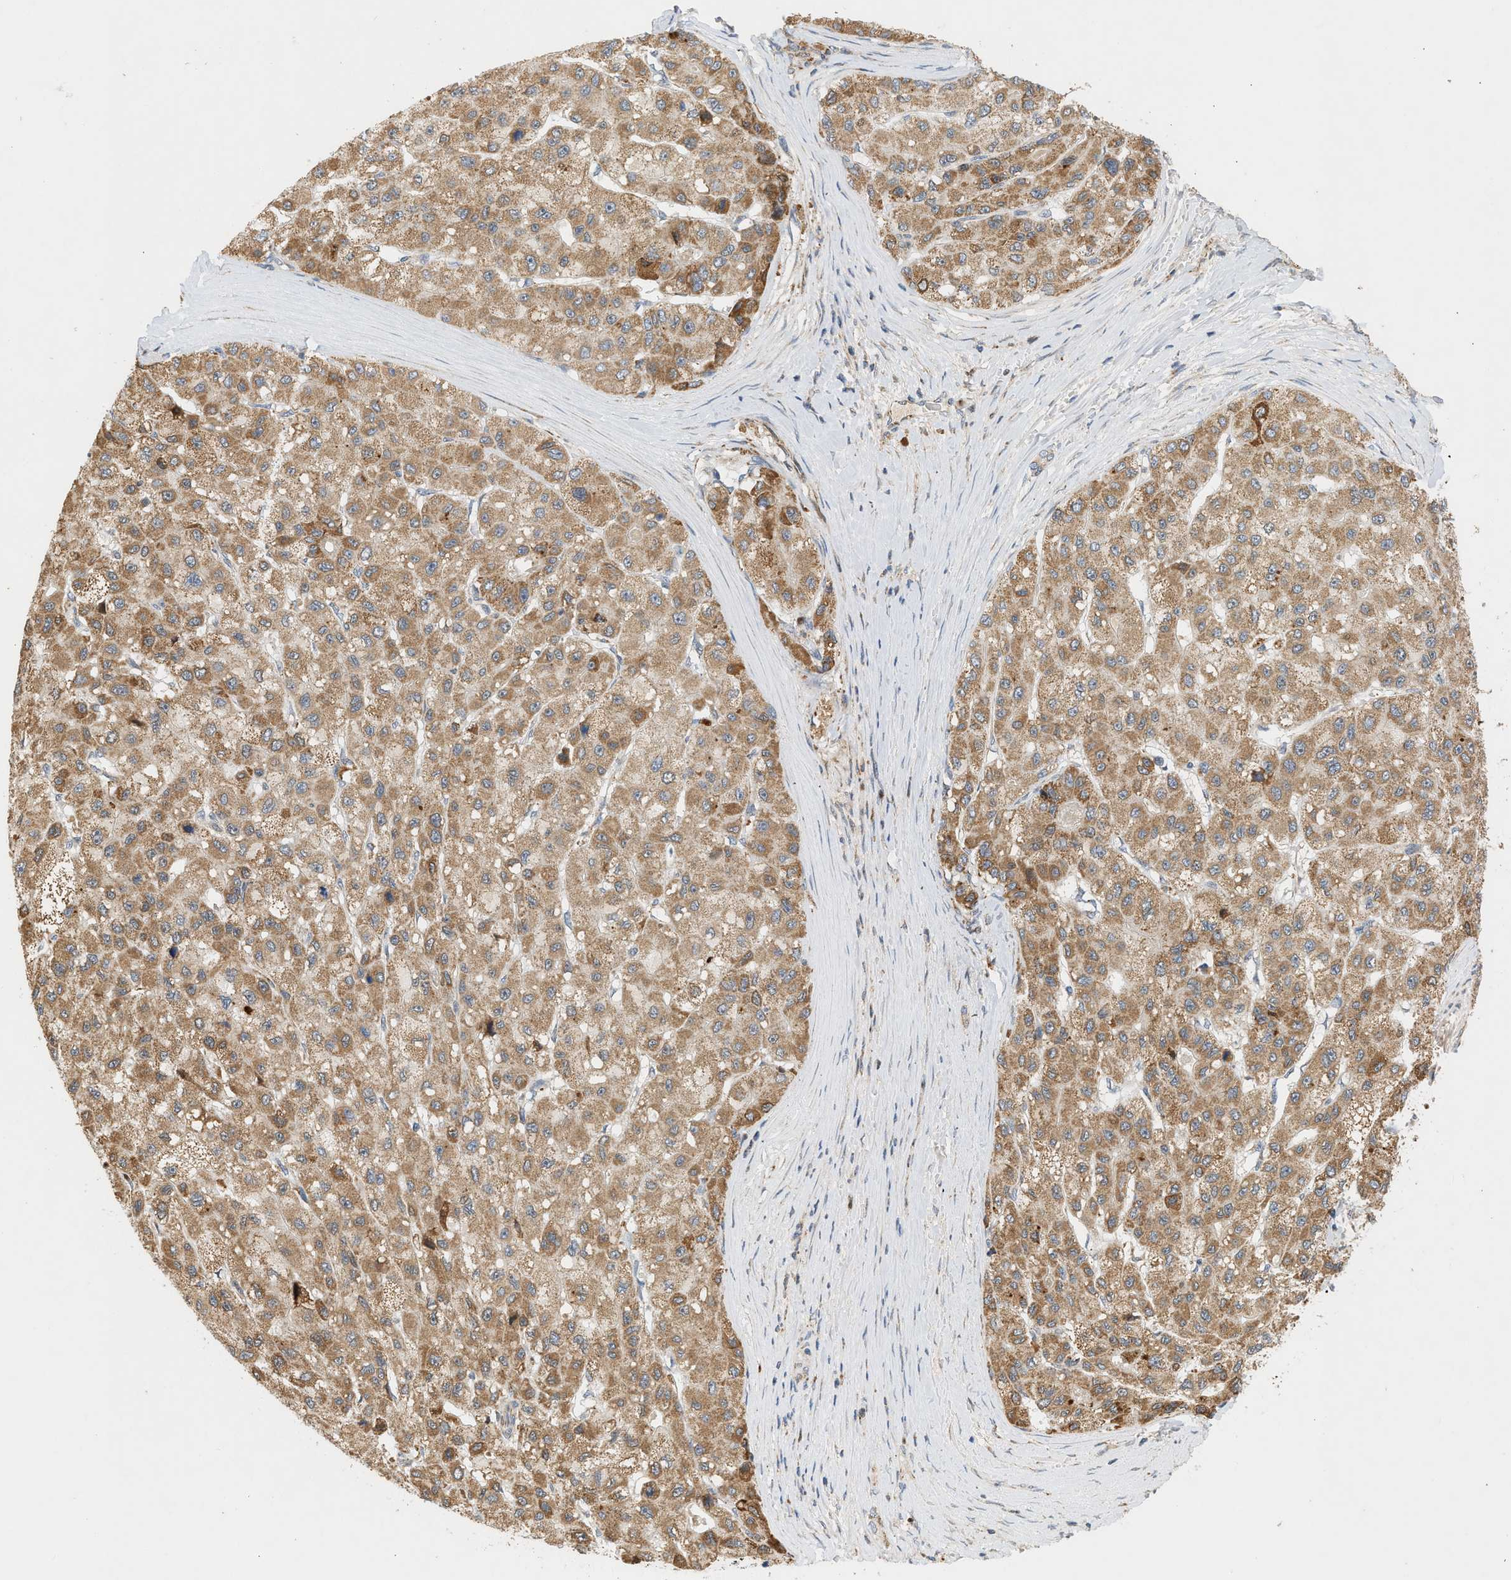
{"staining": {"intensity": "moderate", "quantity": ">75%", "location": "cytoplasmic/membranous"}, "tissue": "liver cancer", "cell_type": "Tumor cells", "image_type": "cancer", "snomed": [{"axis": "morphology", "description": "Carcinoma, Hepatocellular, NOS"}, {"axis": "topography", "description": "Liver"}], "caption": "This is a histology image of IHC staining of liver cancer (hepatocellular carcinoma), which shows moderate expression in the cytoplasmic/membranous of tumor cells.", "gene": "MCU", "patient": {"sex": "male", "age": 80}}